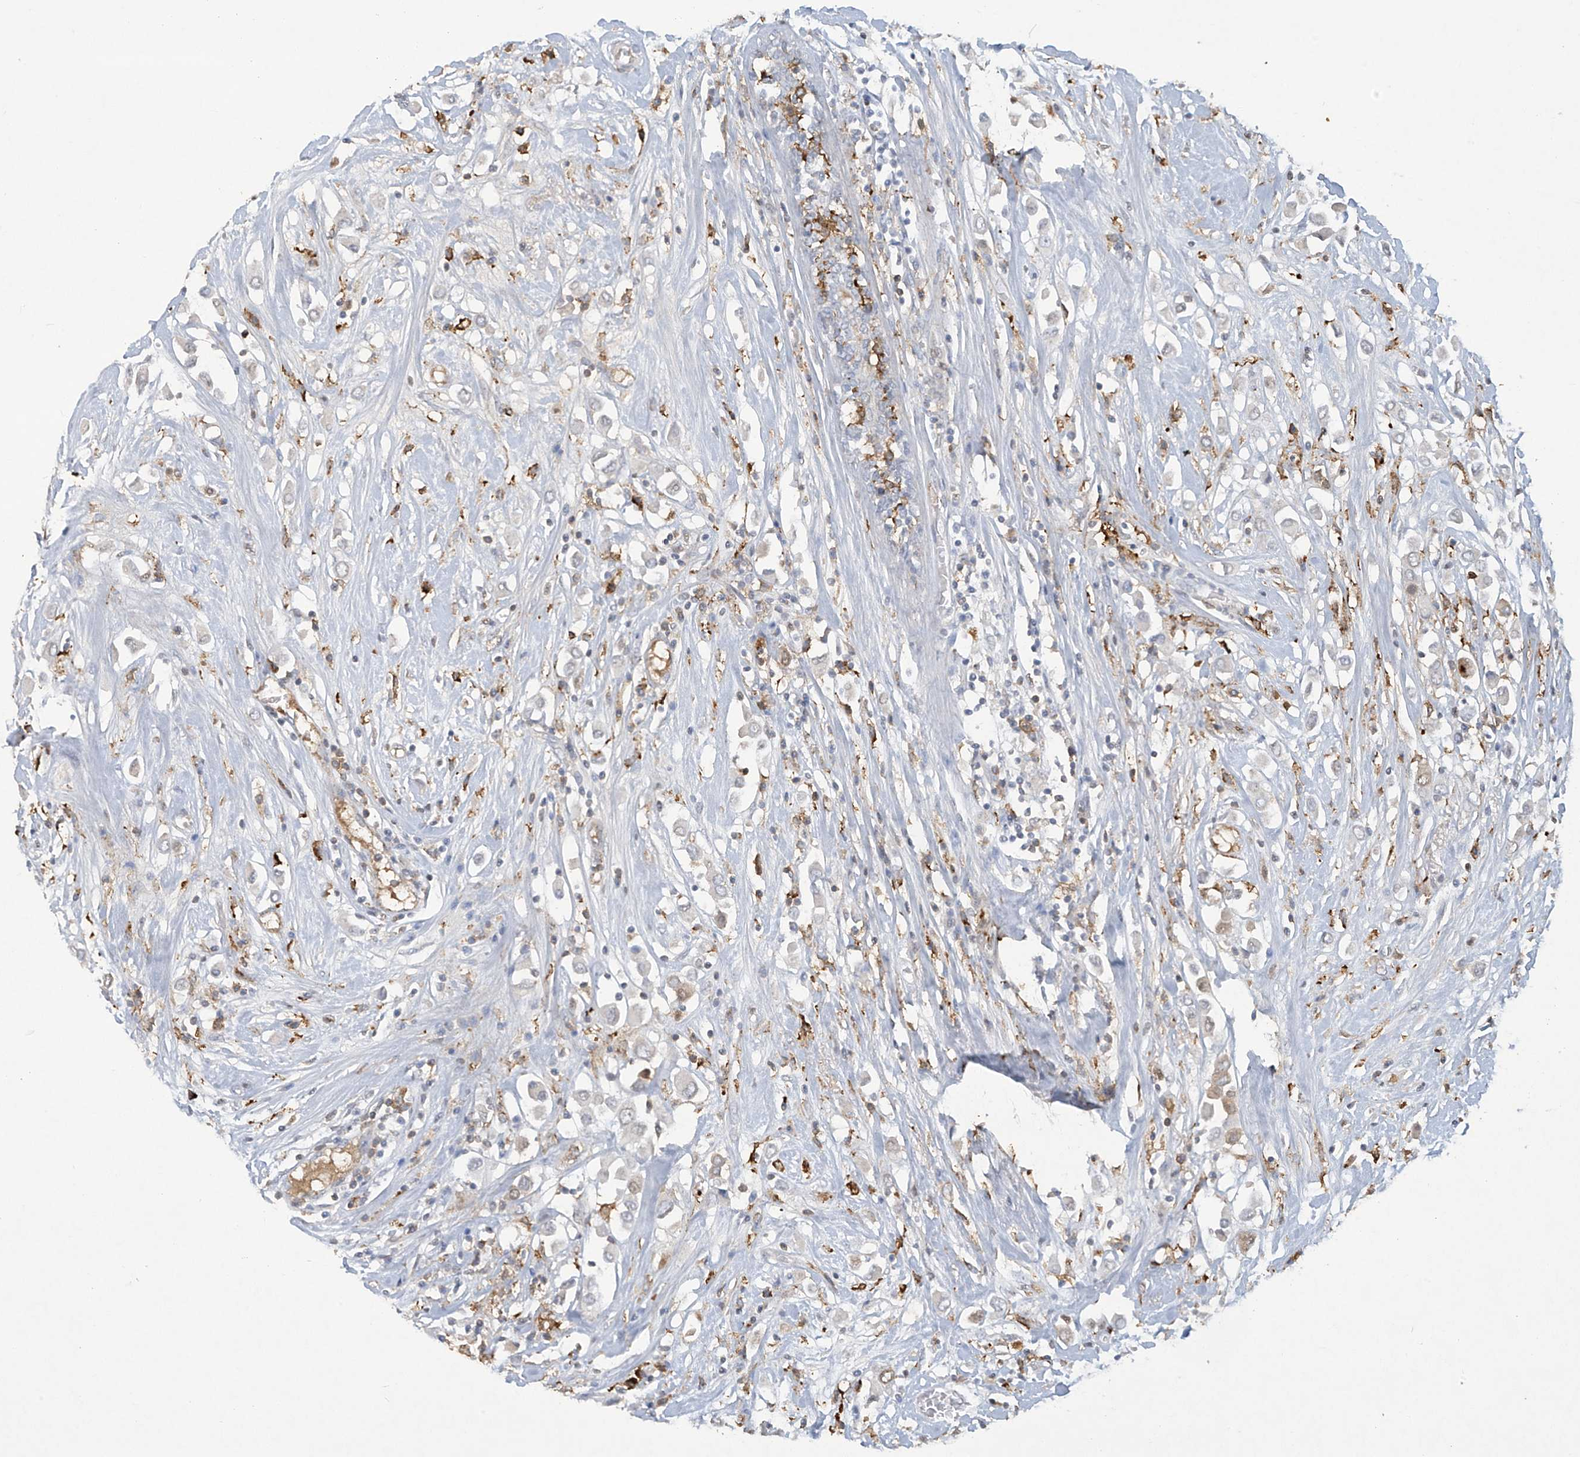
{"staining": {"intensity": "moderate", "quantity": "<25%", "location": "cytoplasmic/membranous"}, "tissue": "breast cancer", "cell_type": "Tumor cells", "image_type": "cancer", "snomed": [{"axis": "morphology", "description": "Duct carcinoma"}, {"axis": "topography", "description": "Breast"}], "caption": "This photomicrograph reveals breast intraductal carcinoma stained with IHC to label a protein in brown. The cytoplasmic/membranous of tumor cells show moderate positivity for the protein. Nuclei are counter-stained blue.", "gene": "FCGR3A", "patient": {"sex": "female", "age": 61}}